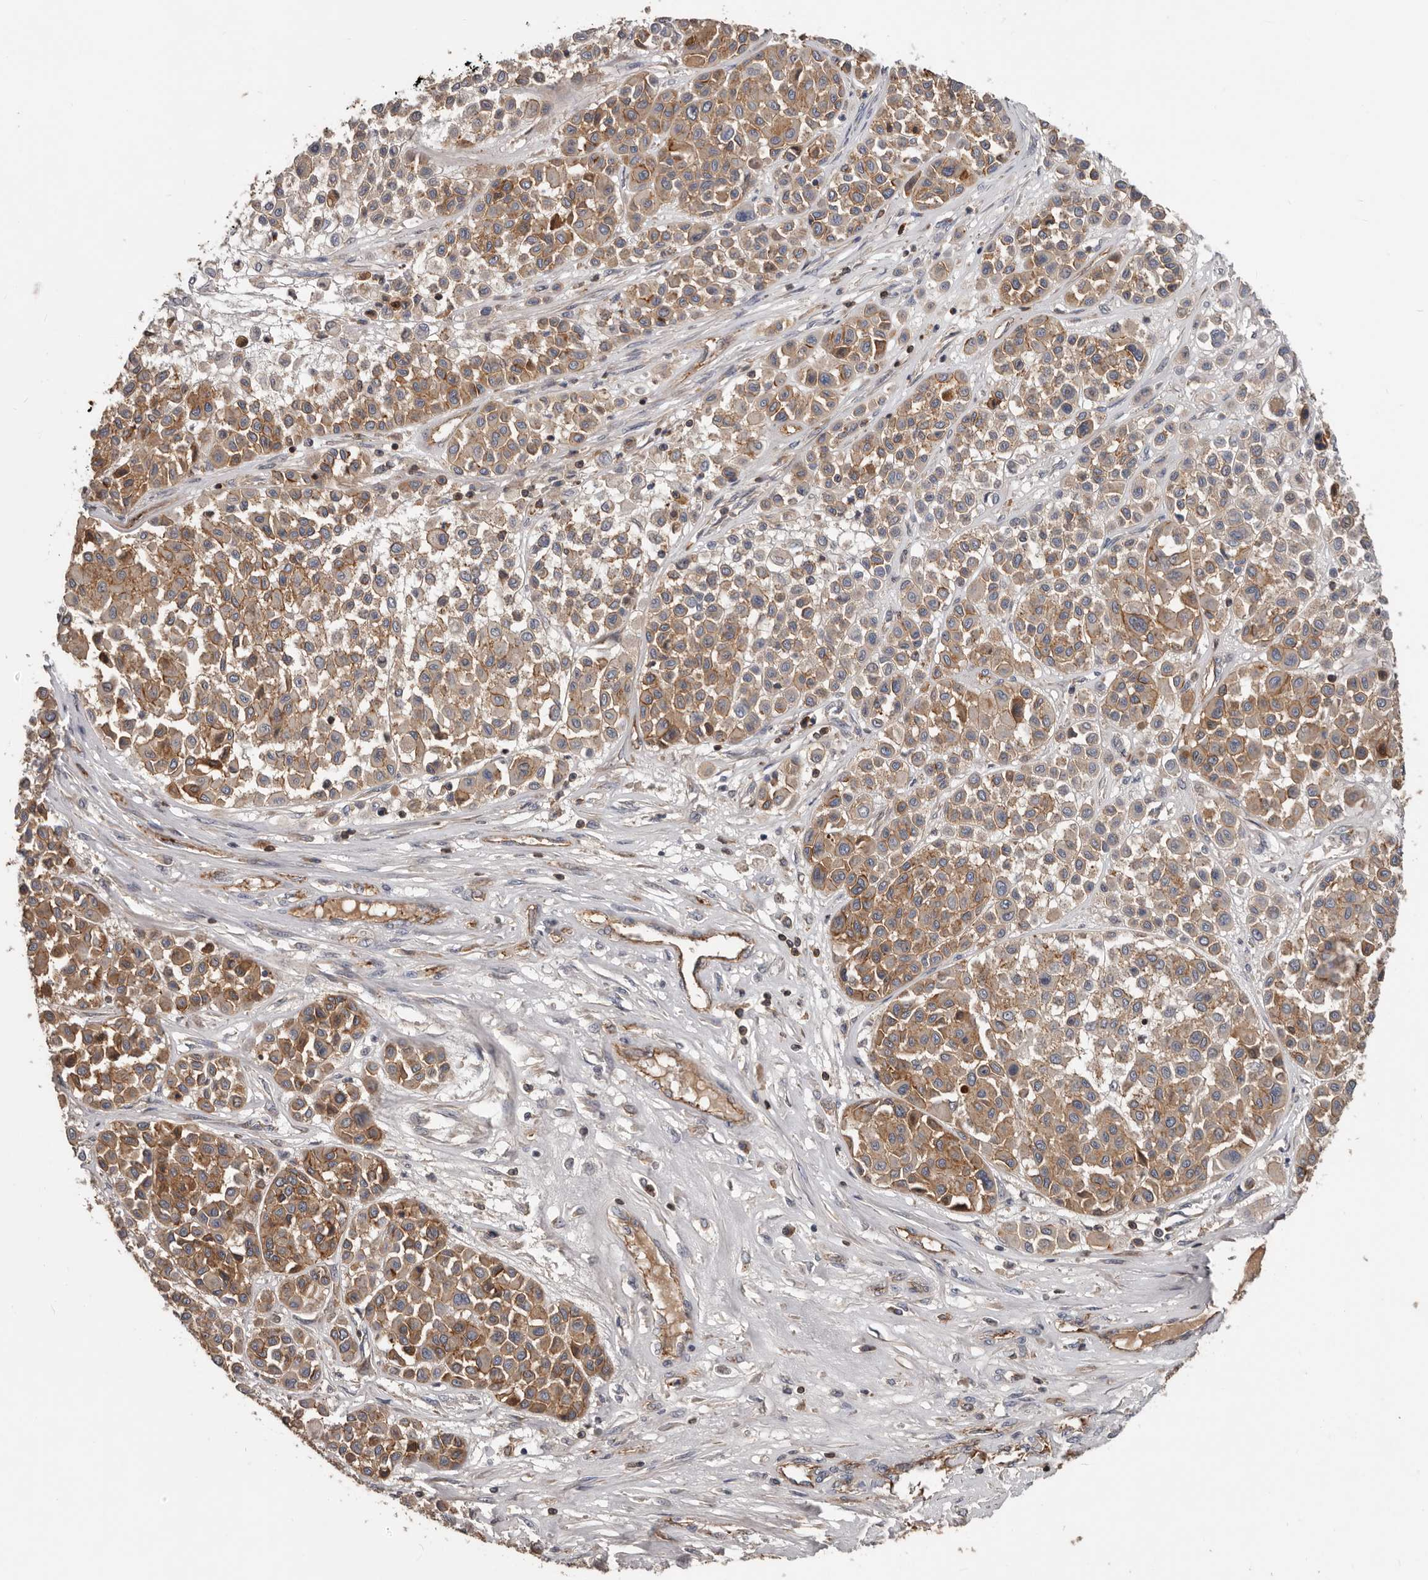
{"staining": {"intensity": "moderate", "quantity": ">75%", "location": "cytoplasmic/membranous"}, "tissue": "melanoma", "cell_type": "Tumor cells", "image_type": "cancer", "snomed": [{"axis": "morphology", "description": "Malignant melanoma, Metastatic site"}, {"axis": "topography", "description": "Soft tissue"}], "caption": "Malignant melanoma (metastatic site) stained with a protein marker displays moderate staining in tumor cells.", "gene": "PNRC2", "patient": {"sex": "male", "age": 41}}